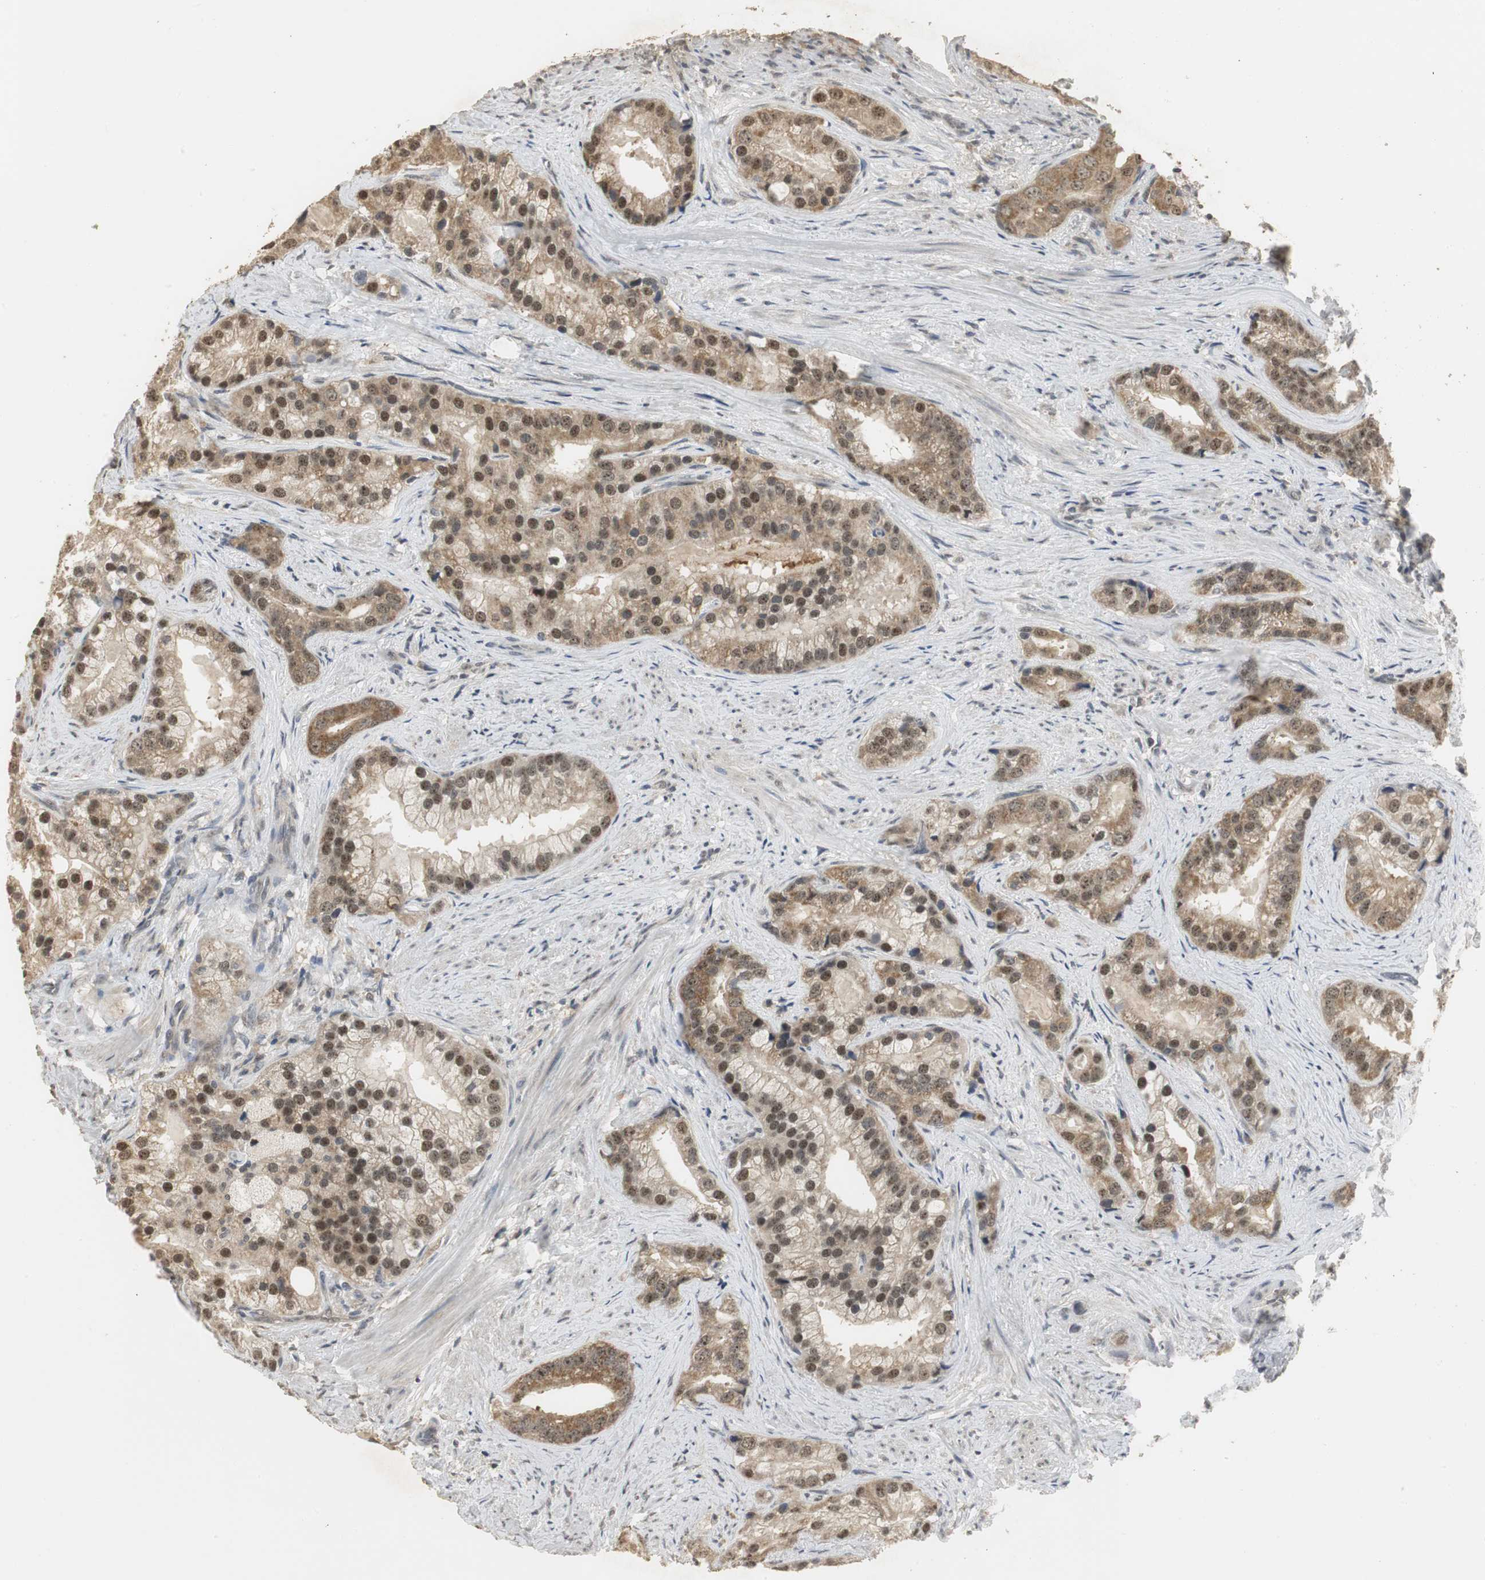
{"staining": {"intensity": "weak", "quantity": ">75%", "location": "cytoplasmic/membranous,nuclear"}, "tissue": "prostate cancer", "cell_type": "Tumor cells", "image_type": "cancer", "snomed": [{"axis": "morphology", "description": "Adenocarcinoma, Low grade"}, {"axis": "topography", "description": "Prostate"}], "caption": "An immunohistochemistry (IHC) photomicrograph of tumor tissue is shown. Protein staining in brown shows weak cytoplasmic/membranous and nuclear positivity in prostate cancer (adenocarcinoma (low-grade)) within tumor cells.", "gene": "ELOA", "patient": {"sex": "male", "age": 71}}